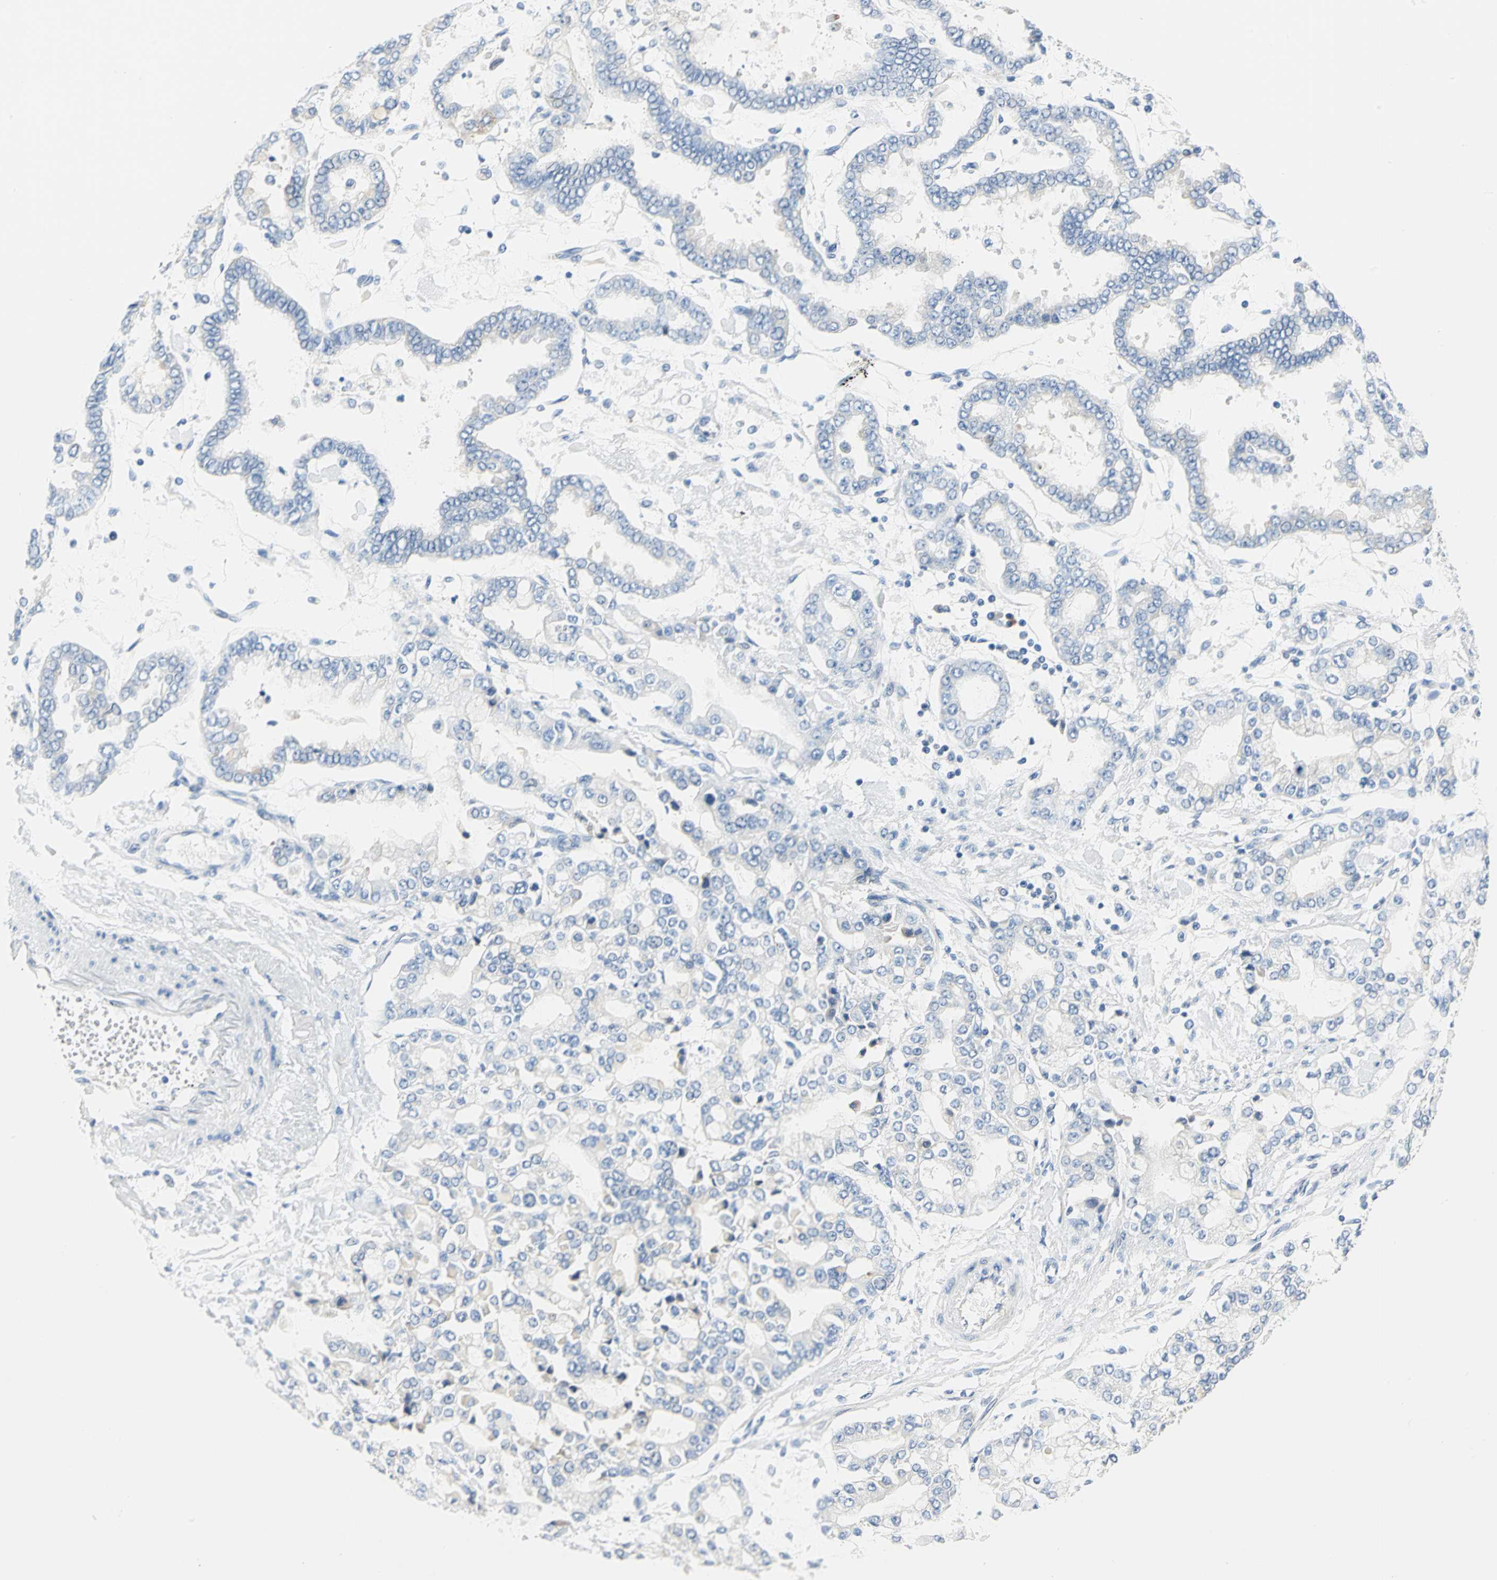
{"staining": {"intensity": "negative", "quantity": "none", "location": "none"}, "tissue": "stomach cancer", "cell_type": "Tumor cells", "image_type": "cancer", "snomed": [{"axis": "morphology", "description": "Normal tissue, NOS"}, {"axis": "morphology", "description": "Adenocarcinoma, NOS"}, {"axis": "topography", "description": "Stomach, upper"}, {"axis": "topography", "description": "Stomach"}], "caption": "The micrograph shows no significant positivity in tumor cells of stomach cancer. (Stains: DAB (3,3'-diaminobenzidine) IHC with hematoxylin counter stain, Microscopy: brightfield microscopy at high magnification).", "gene": "TRIM25", "patient": {"sex": "male", "age": 76}}